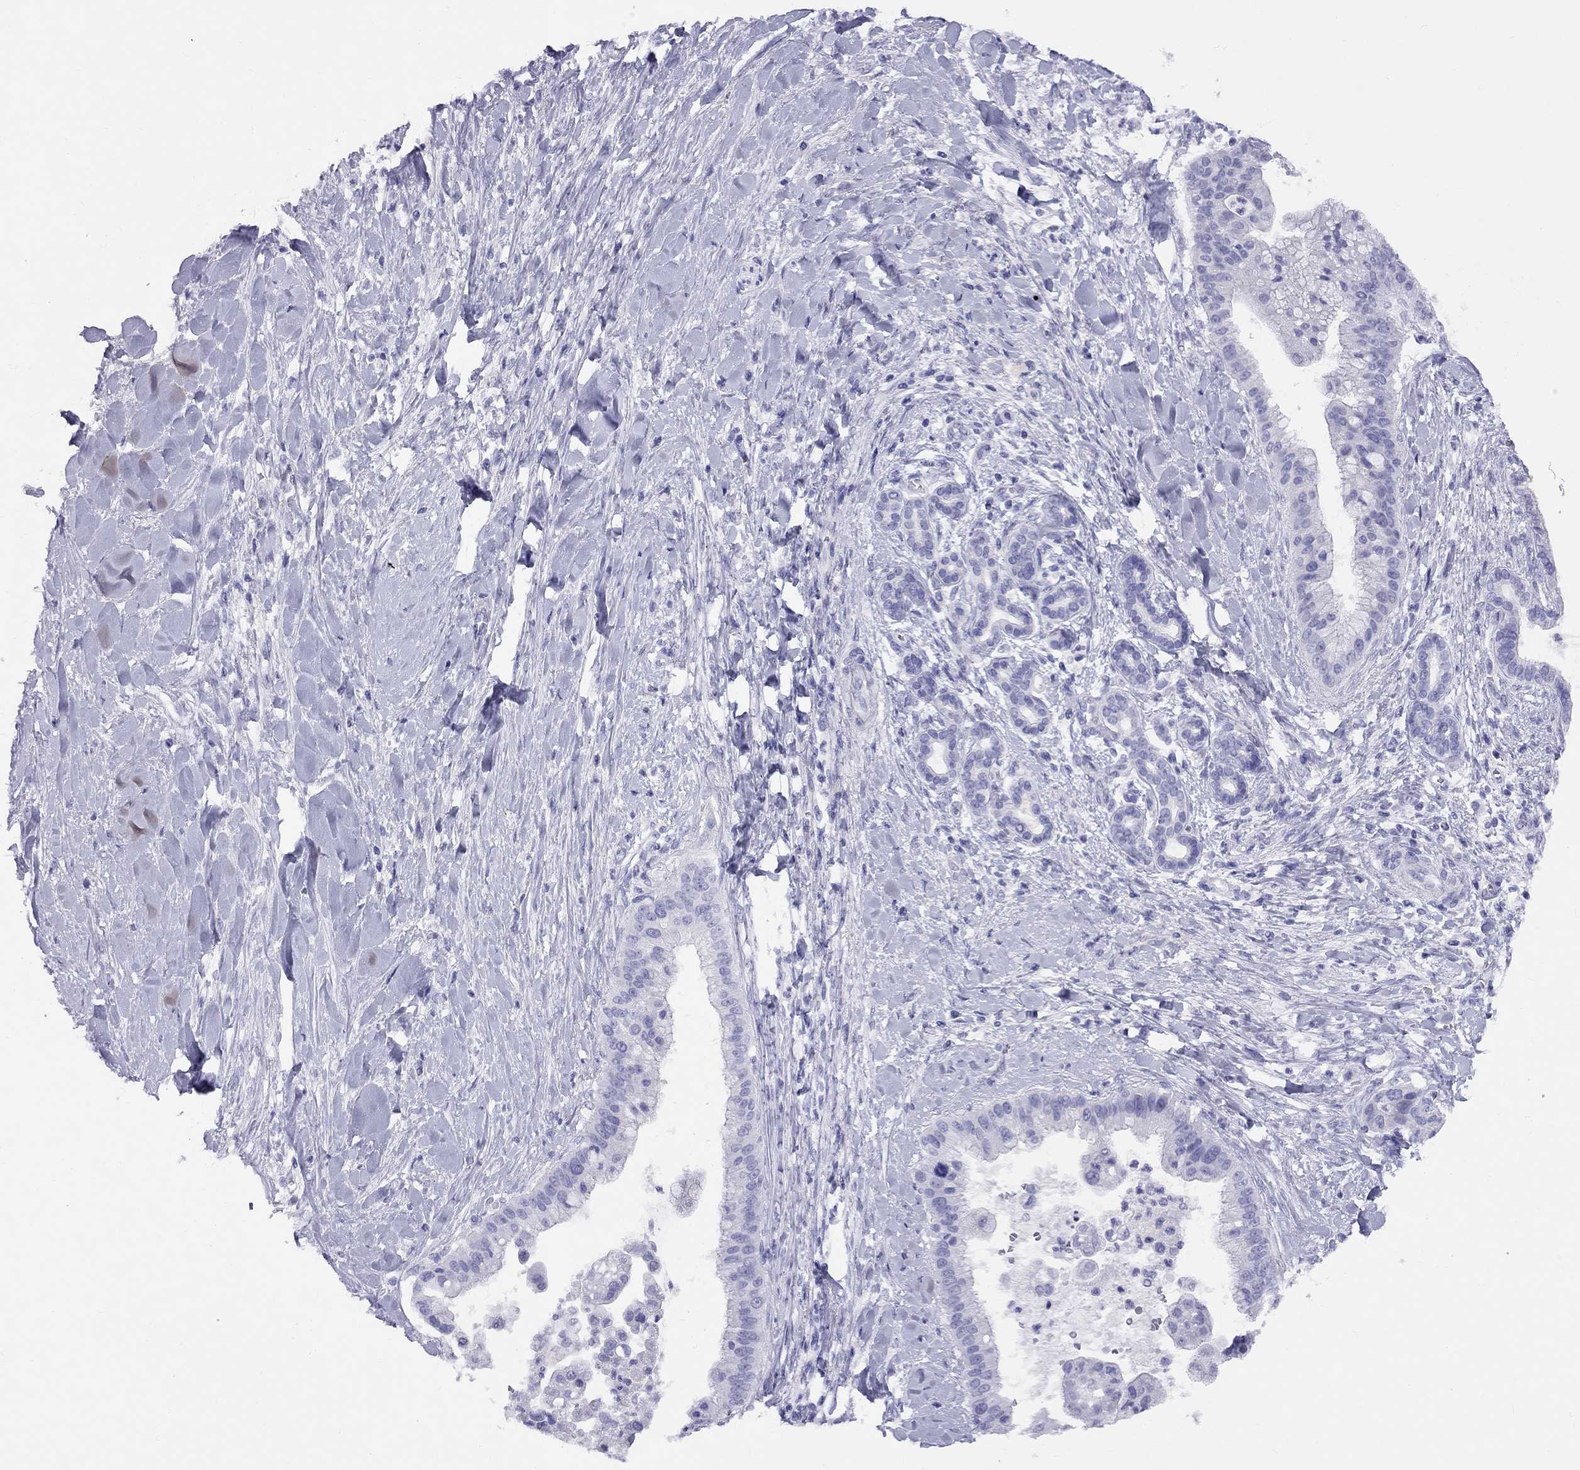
{"staining": {"intensity": "negative", "quantity": "none", "location": "none"}, "tissue": "liver cancer", "cell_type": "Tumor cells", "image_type": "cancer", "snomed": [{"axis": "morphology", "description": "Cholangiocarcinoma"}, {"axis": "topography", "description": "Liver"}], "caption": "The histopathology image reveals no staining of tumor cells in liver cholangiocarcinoma.", "gene": "FSCN3", "patient": {"sex": "female", "age": 54}}